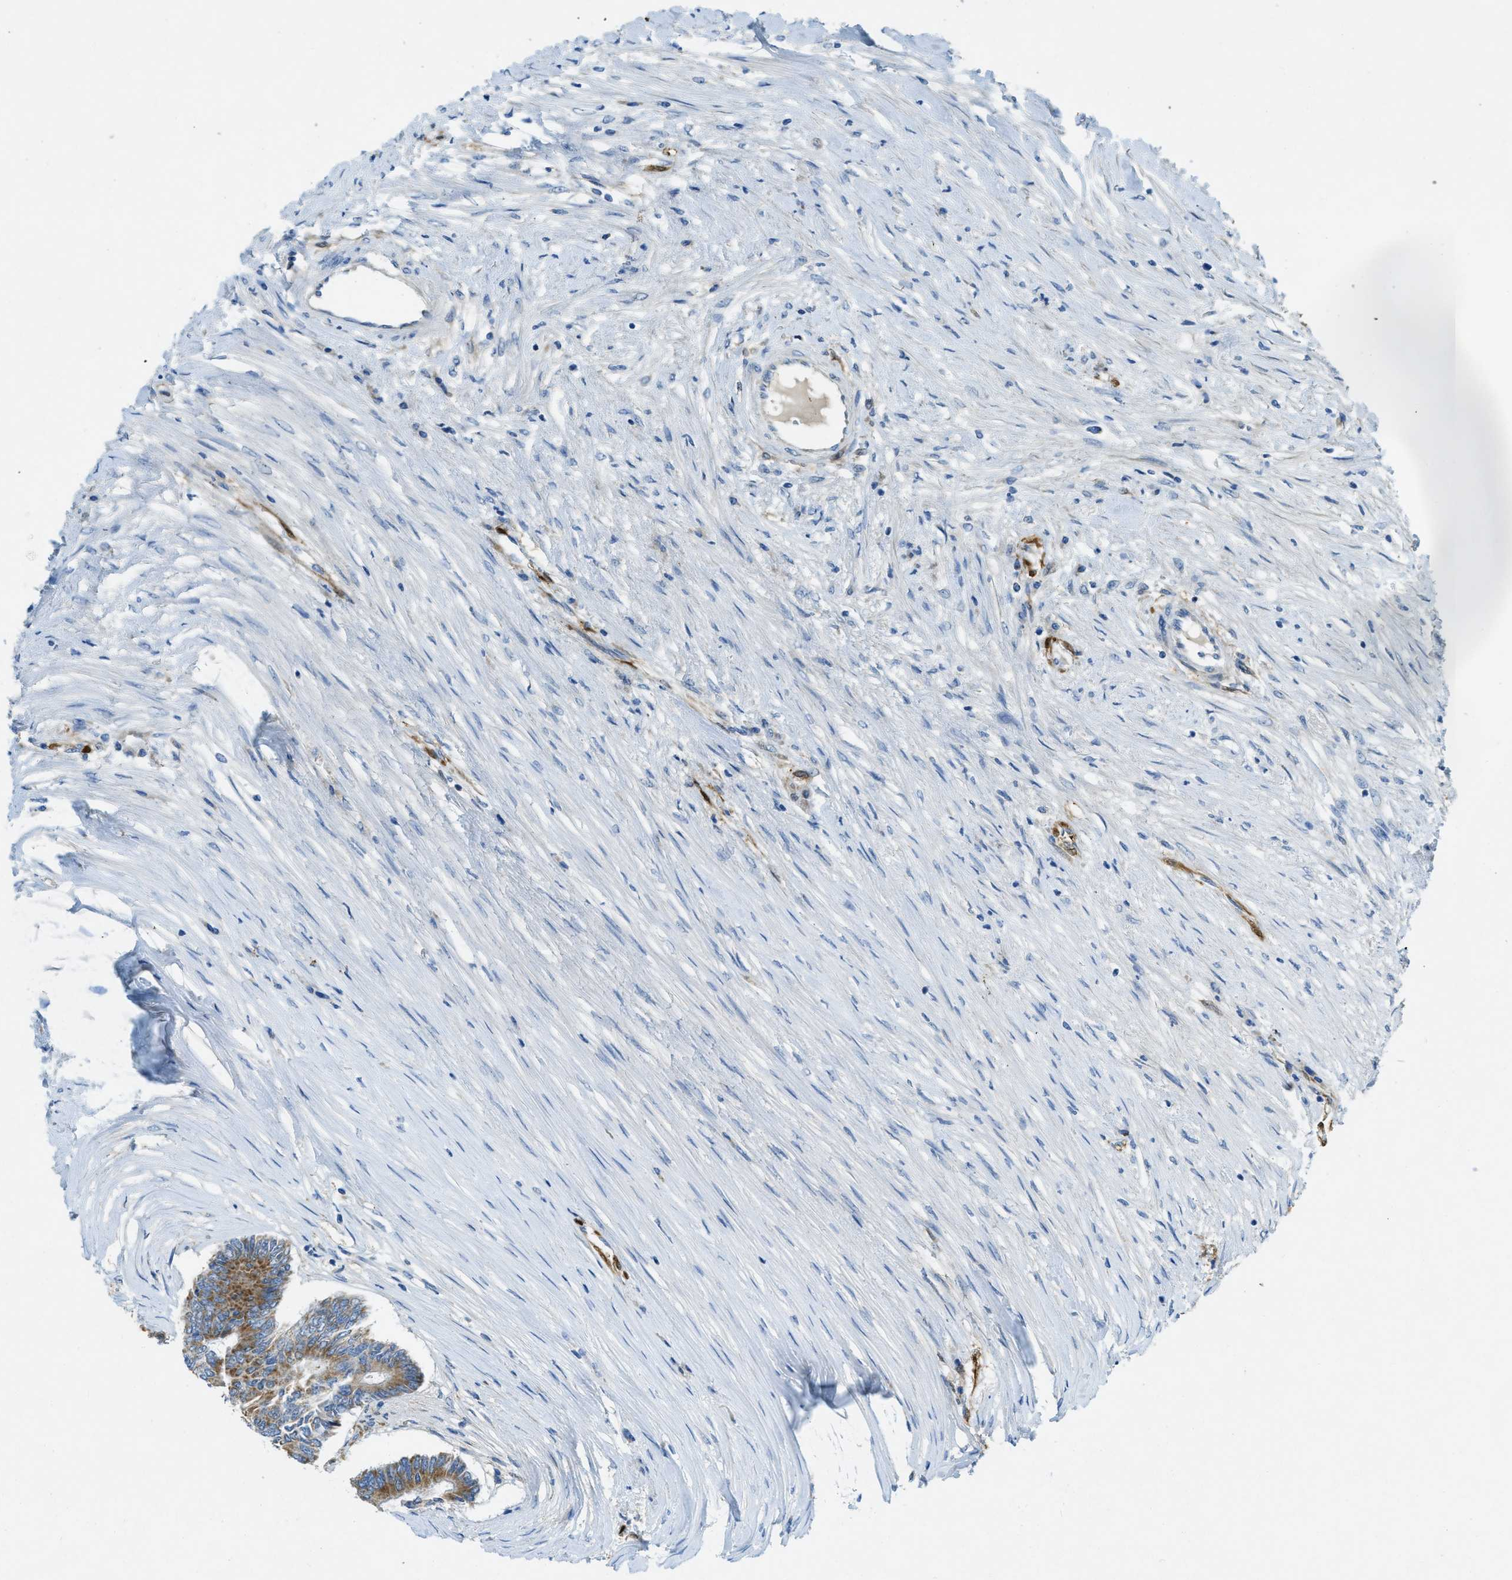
{"staining": {"intensity": "moderate", "quantity": ">75%", "location": "cytoplasmic/membranous"}, "tissue": "colorectal cancer", "cell_type": "Tumor cells", "image_type": "cancer", "snomed": [{"axis": "morphology", "description": "Adenocarcinoma, NOS"}, {"axis": "topography", "description": "Rectum"}], "caption": "IHC histopathology image of colorectal adenocarcinoma stained for a protein (brown), which exhibits medium levels of moderate cytoplasmic/membranous expression in about >75% of tumor cells.", "gene": "CYGB", "patient": {"sex": "male", "age": 63}}